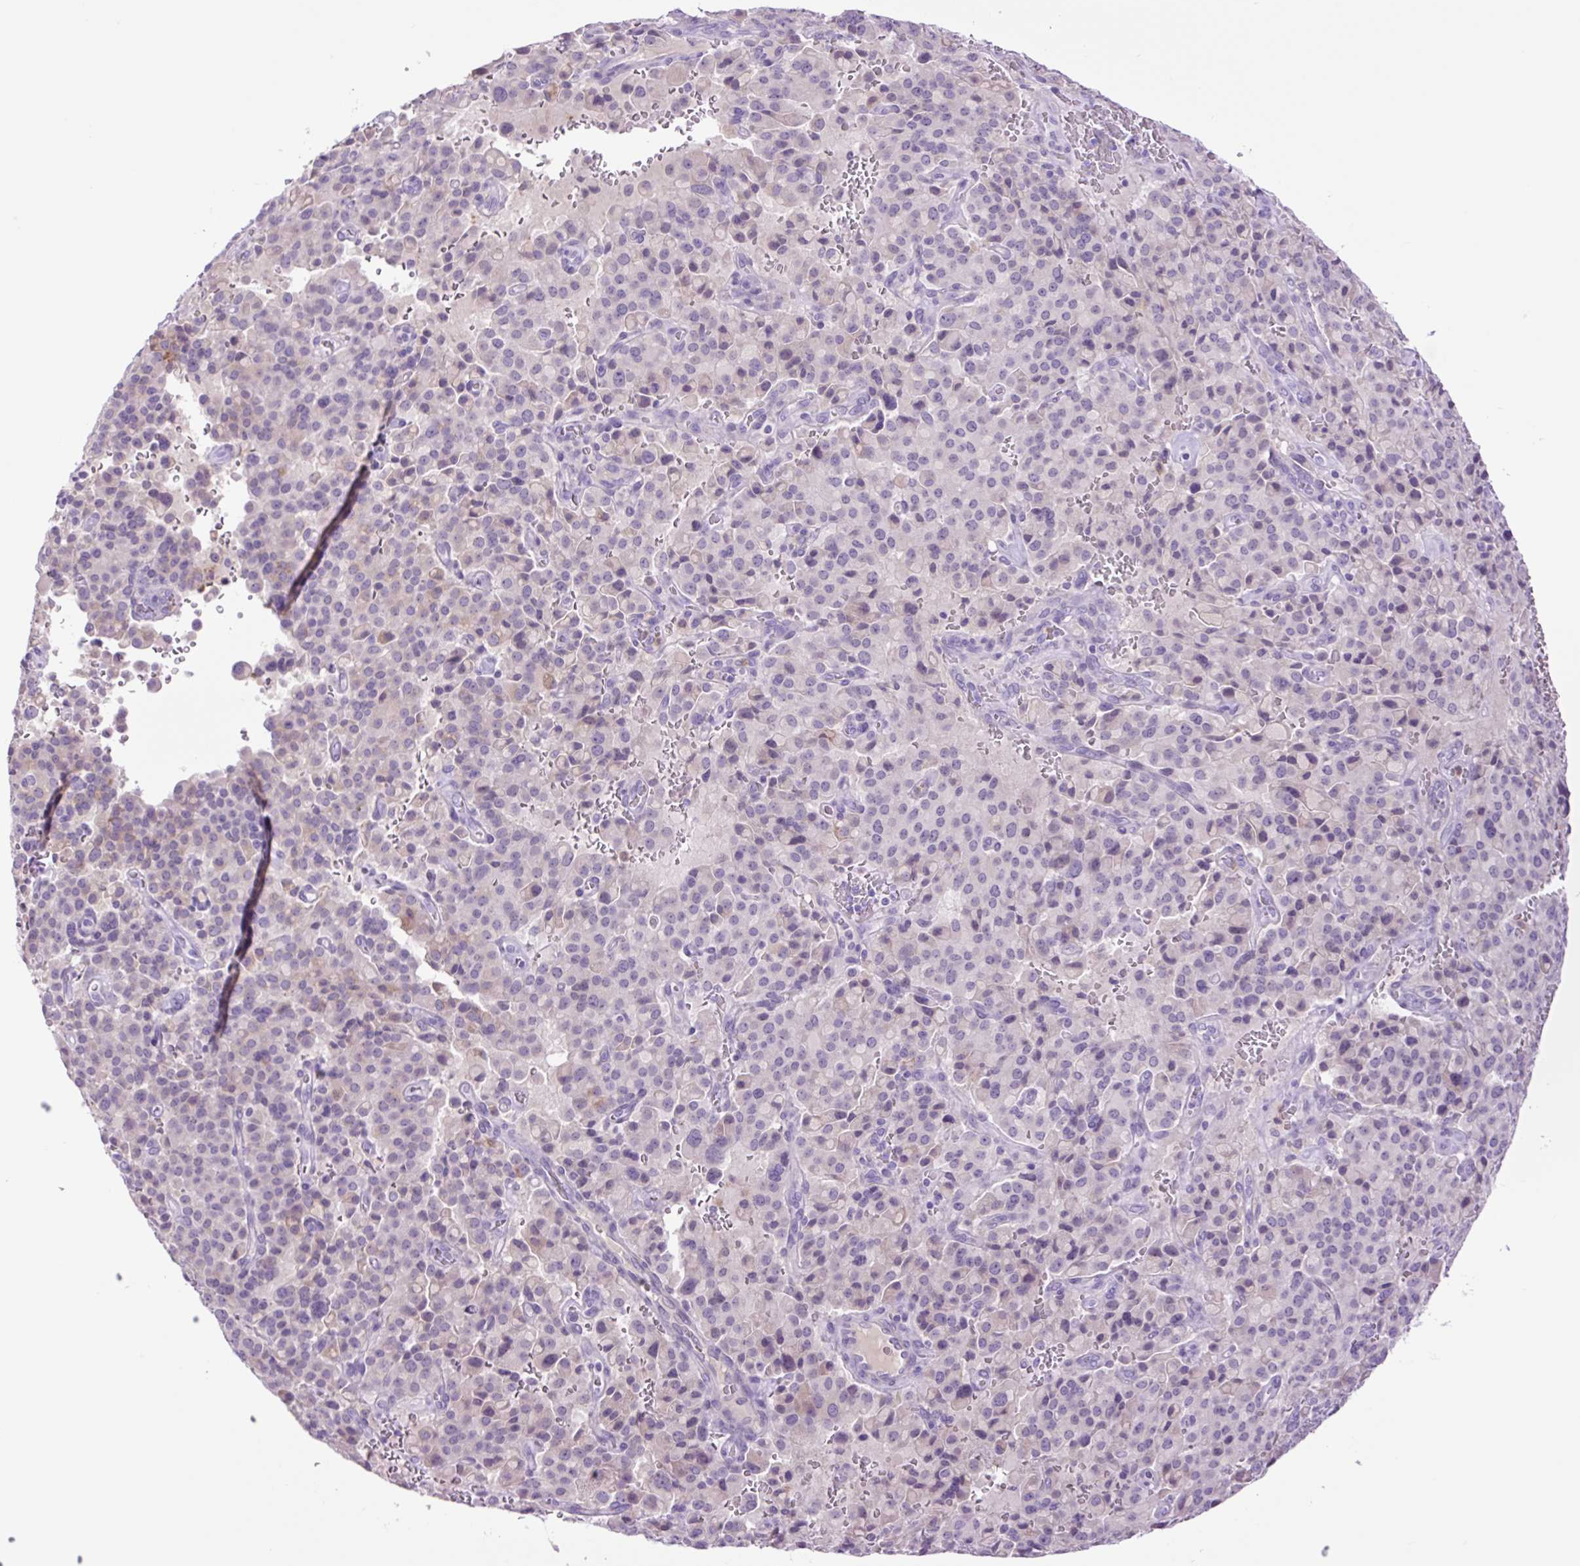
{"staining": {"intensity": "negative", "quantity": "none", "location": "none"}, "tissue": "pancreatic cancer", "cell_type": "Tumor cells", "image_type": "cancer", "snomed": [{"axis": "morphology", "description": "Adenocarcinoma, NOS"}, {"axis": "topography", "description": "Pancreas"}], "caption": "There is no significant positivity in tumor cells of pancreatic cancer.", "gene": "MFSD3", "patient": {"sex": "male", "age": 65}}